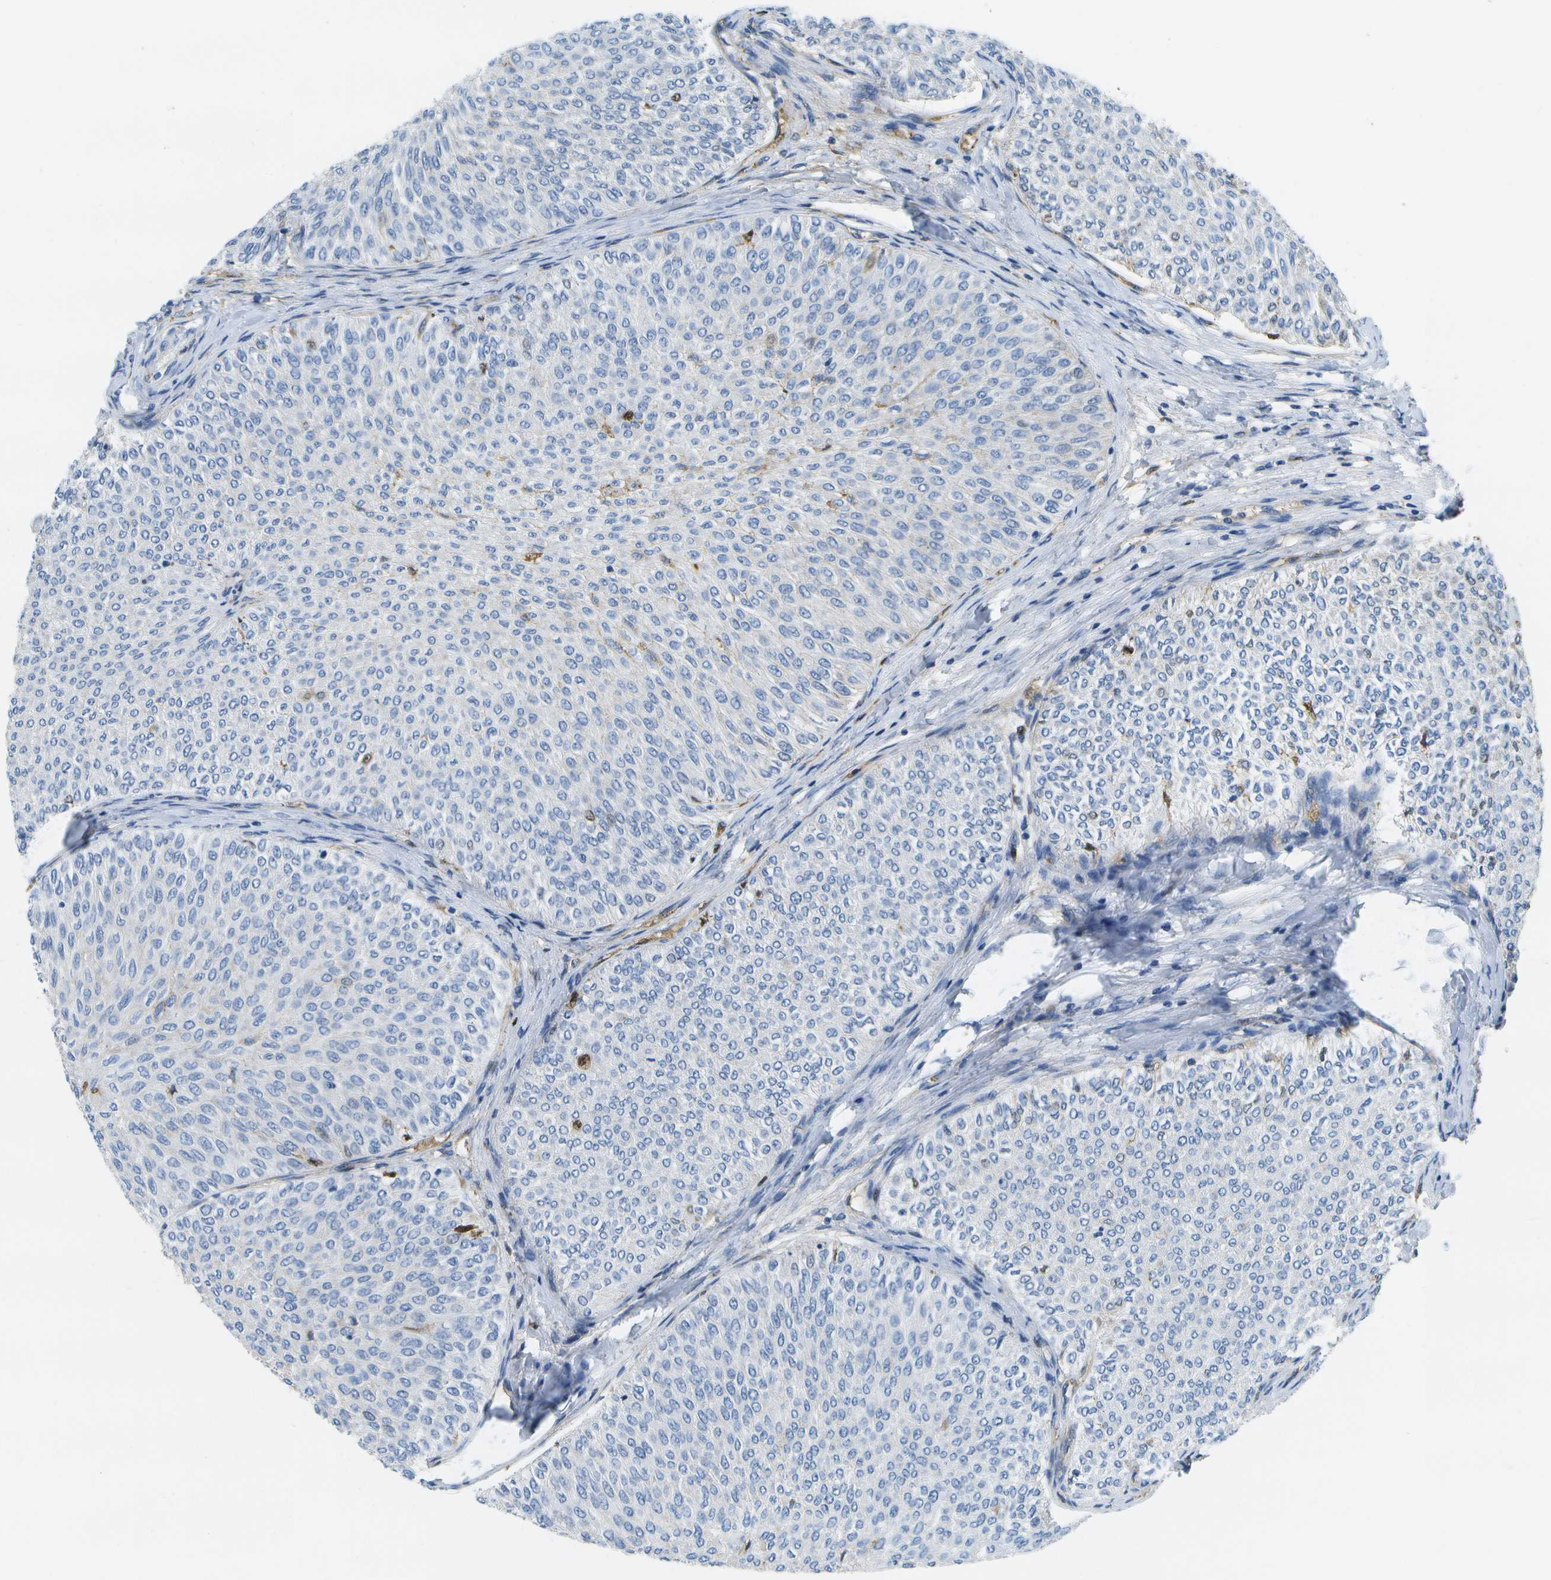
{"staining": {"intensity": "negative", "quantity": "none", "location": "none"}, "tissue": "urothelial cancer", "cell_type": "Tumor cells", "image_type": "cancer", "snomed": [{"axis": "morphology", "description": "Urothelial carcinoma, Low grade"}, {"axis": "topography", "description": "Urinary bladder"}], "caption": "Histopathology image shows no protein expression in tumor cells of low-grade urothelial carcinoma tissue.", "gene": "SERPINA1", "patient": {"sex": "male", "age": 78}}